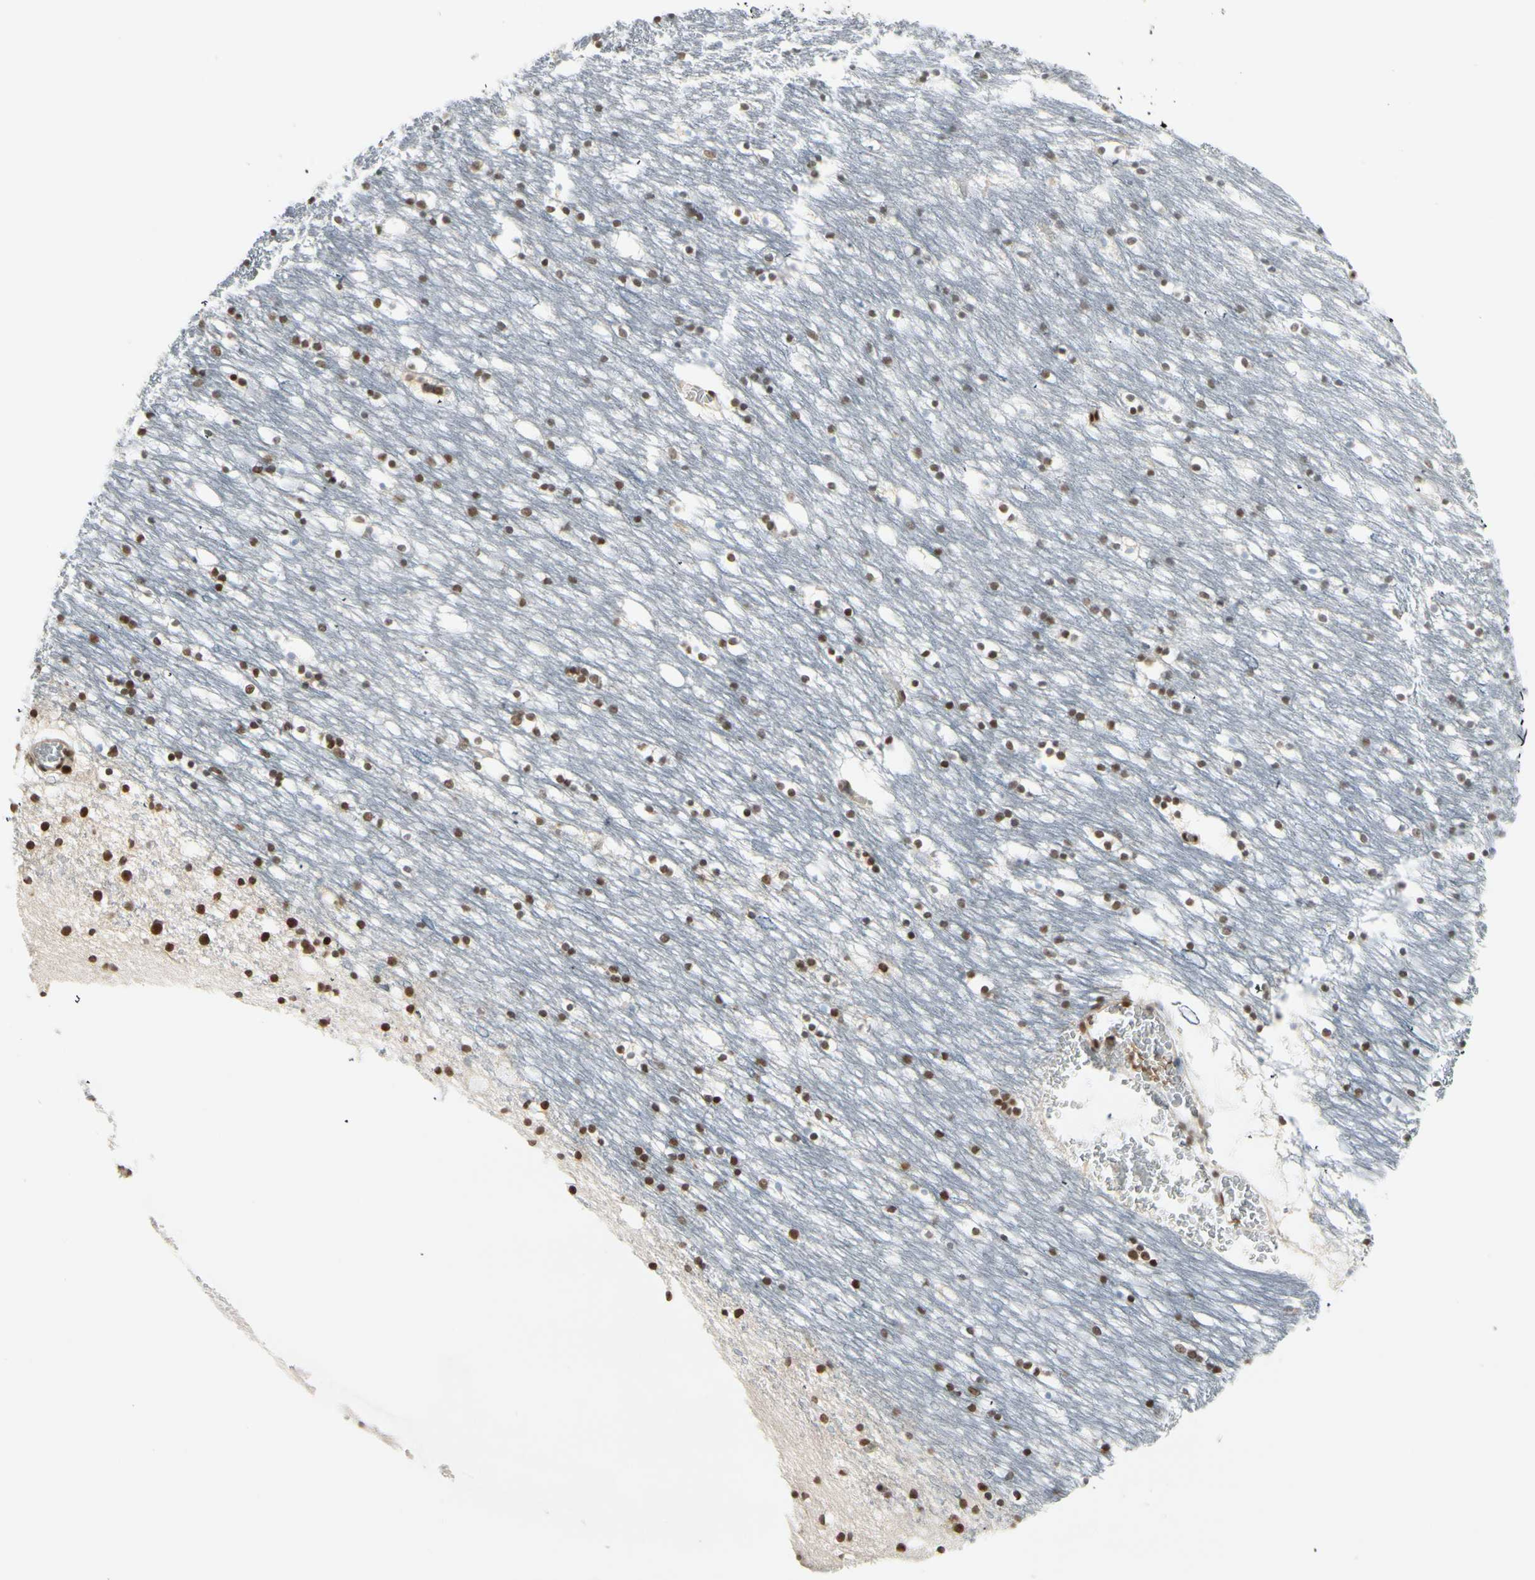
{"staining": {"intensity": "strong", "quantity": ">75%", "location": "nuclear"}, "tissue": "caudate", "cell_type": "Glial cells", "image_type": "normal", "snomed": [{"axis": "morphology", "description": "Normal tissue, NOS"}, {"axis": "topography", "description": "Lateral ventricle wall"}], "caption": "Immunohistochemical staining of benign caudate displays >75% levels of strong nuclear protein staining in about >75% of glial cells. The protein is stained brown, and the nuclei are stained in blue (DAB IHC with brightfield microscopy, high magnification).", "gene": "CHAMP1", "patient": {"sex": "male", "age": 45}}